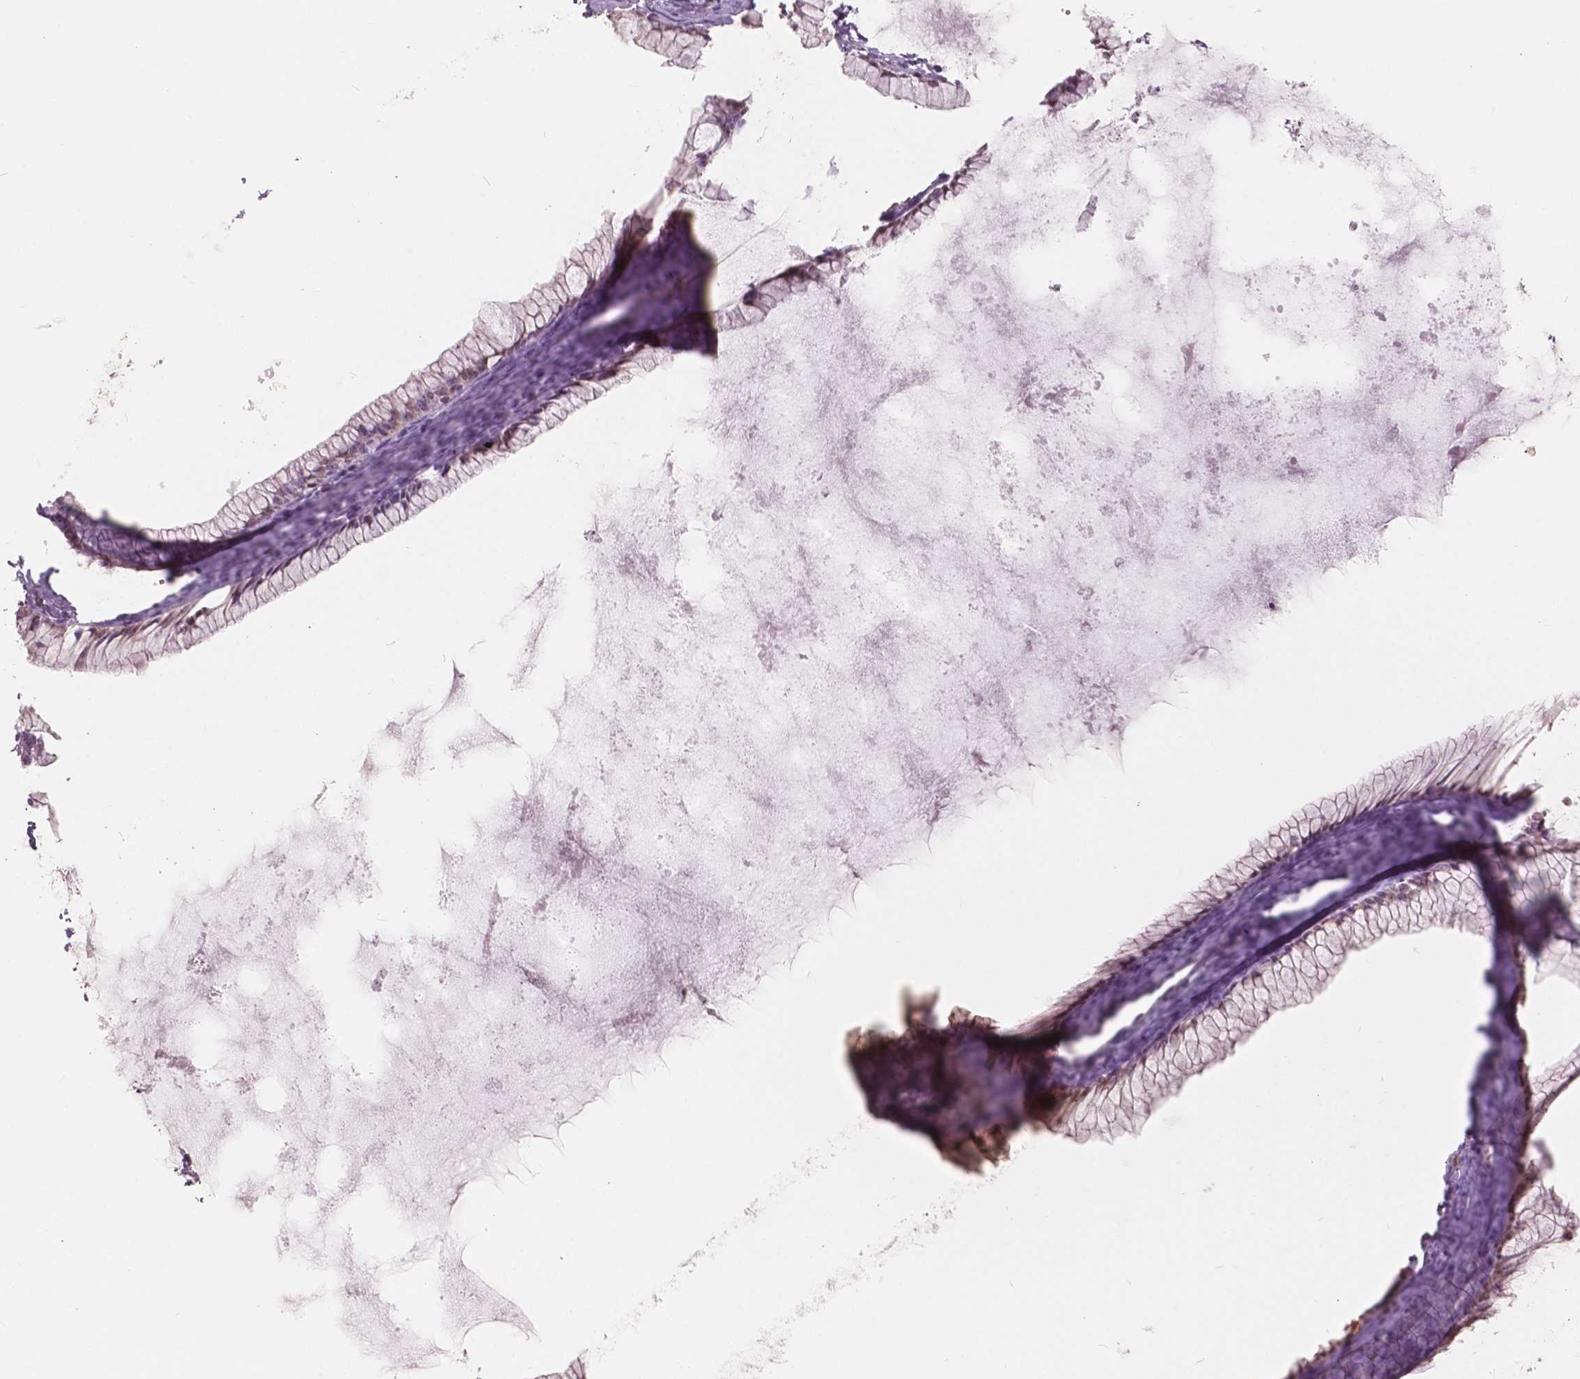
{"staining": {"intensity": "weak", "quantity": "<25%", "location": "nuclear"}, "tissue": "ovarian cancer", "cell_type": "Tumor cells", "image_type": "cancer", "snomed": [{"axis": "morphology", "description": "Cystadenocarcinoma, mucinous, NOS"}, {"axis": "topography", "description": "Ovary"}], "caption": "Tumor cells show no significant protein staining in ovarian cancer. The staining was performed using DAB to visualize the protein expression in brown, while the nuclei were stained in blue with hematoxylin (Magnification: 20x).", "gene": "S100A4", "patient": {"sex": "female", "age": 41}}